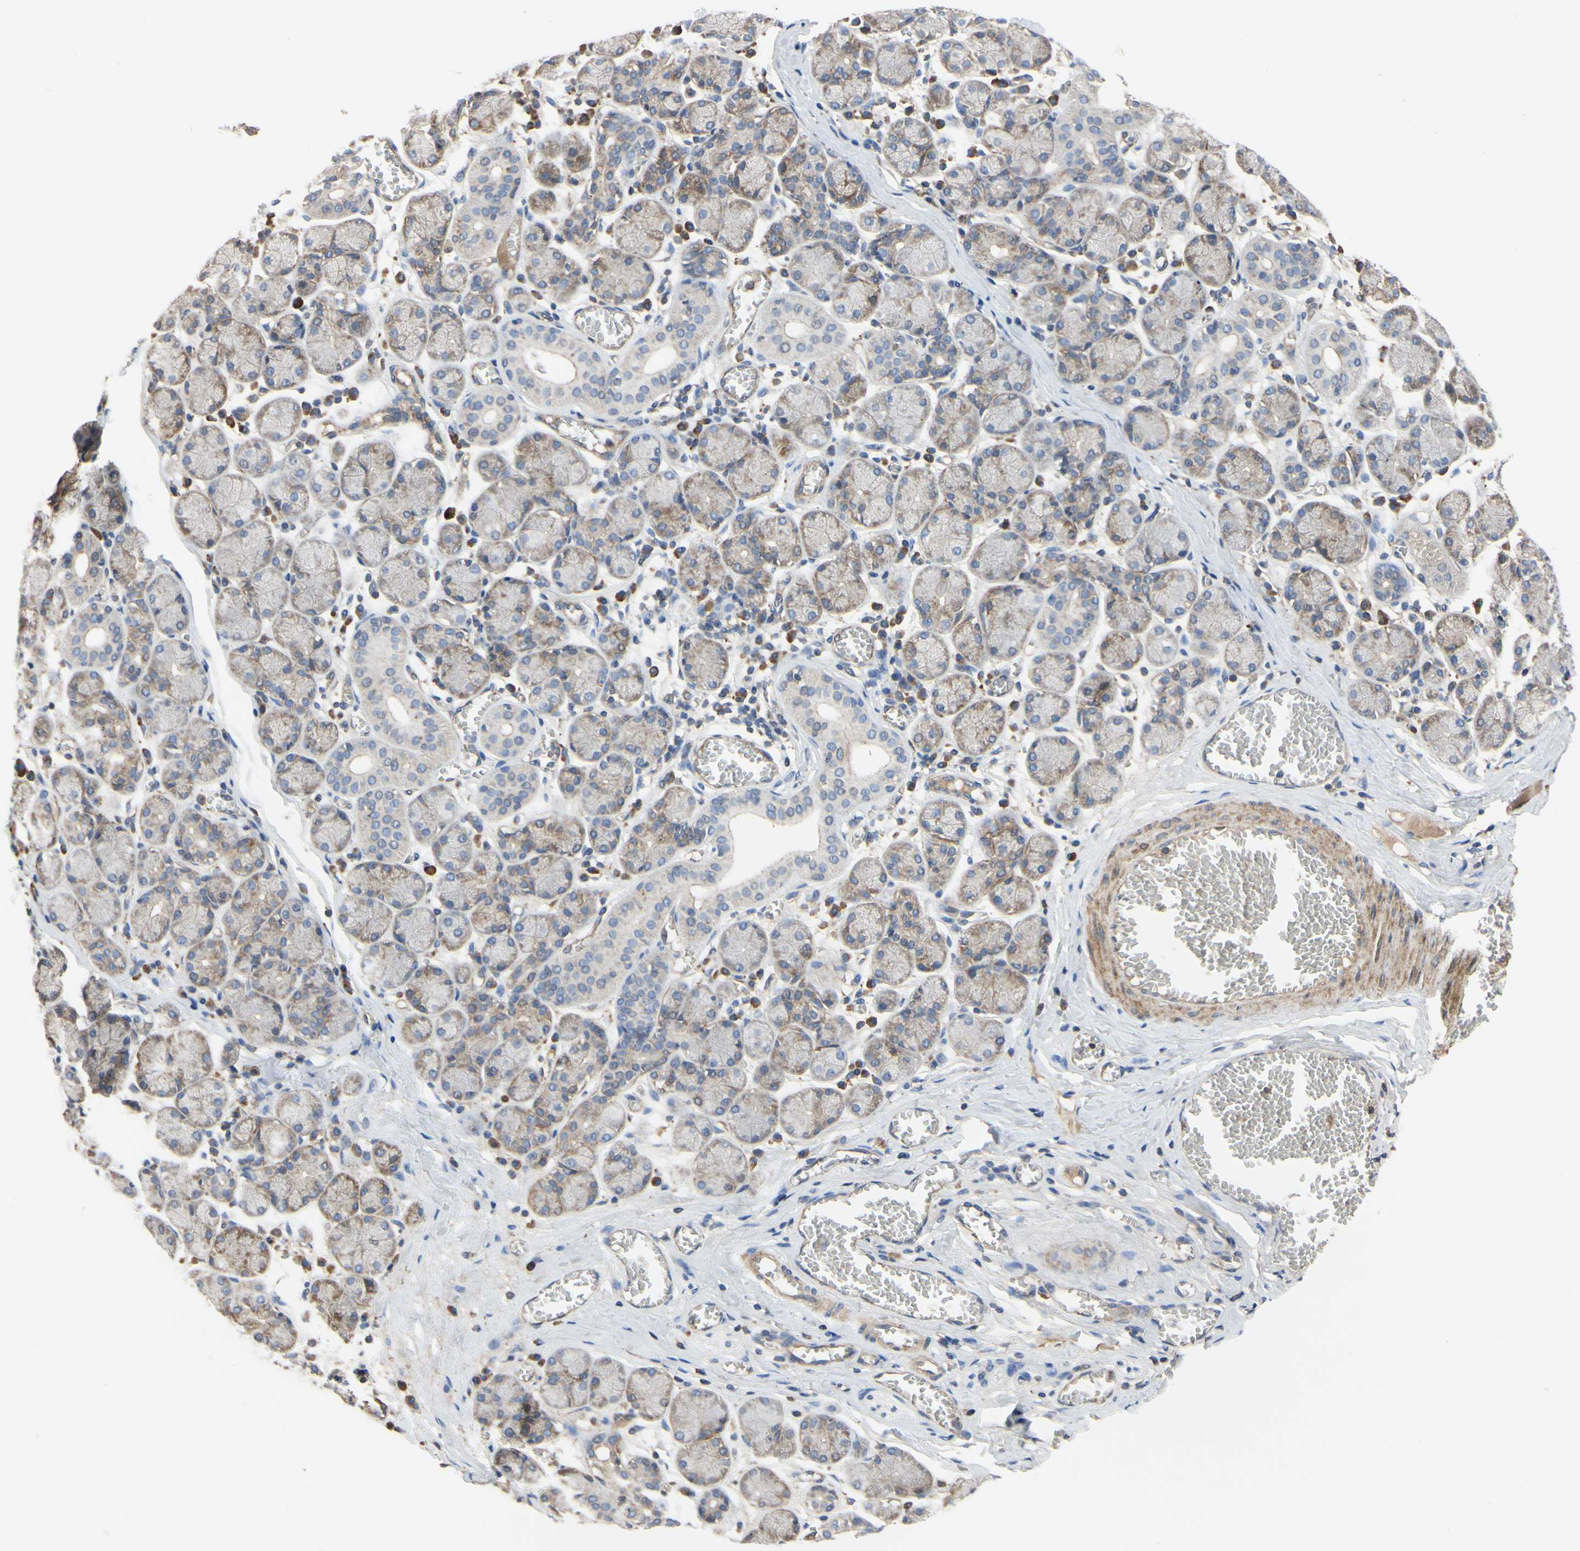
{"staining": {"intensity": "weak", "quantity": ">75%", "location": "cytoplasmic/membranous"}, "tissue": "salivary gland", "cell_type": "Glandular cells", "image_type": "normal", "snomed": [{"axis": "morphology", "description": "Normal tissue, NOS"}, {"axis": "topography", "description": "Salivary gland"}], "caption": "IHC photomicrograph of unremarkable salivary gland stained for a protein (brown), which reveals low levels of weak cytoplasmic/membranous staining in approximately >75% of glandular cells.", "gene": "BECN1", "patient": {"sex": "female", "age": 24}}